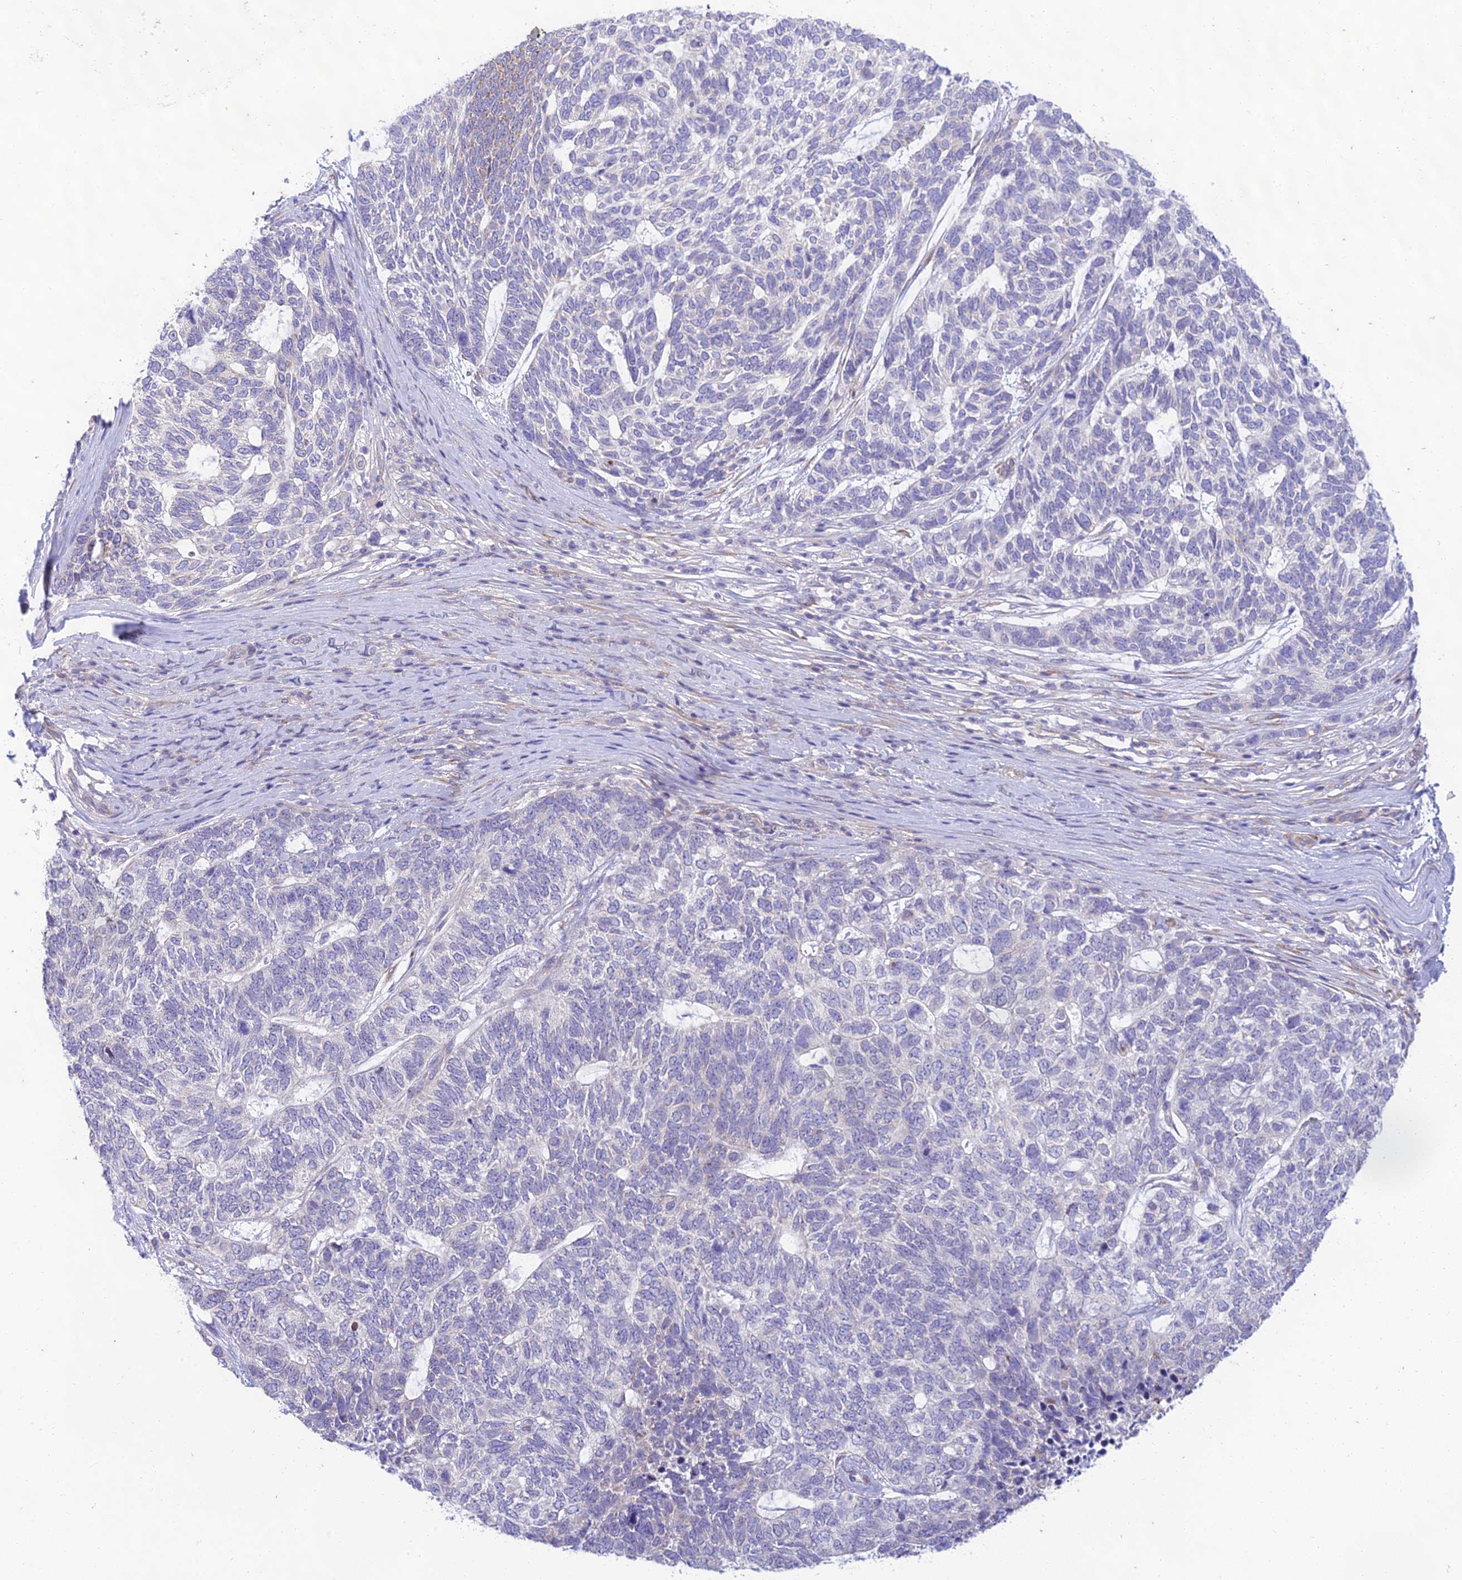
{"staining": {"intensity": "negative", "quantity": "none", "location": "none"}, "tissue": "skin cancer", "cell_type": "Tumor cells", "image_type": "cancer", "snomed": [{"axis": "morphology", "description": "Basal cell carcinoma"}, {"axis": "topography", "description": "Skin"}], "caption": "There is no significant positivity in tumor cells of skin cancer (basal cell carcinoma). (Brightfield microscopy of DAB (3,3'-diaminobenzidine) IHC at high magnification).", "gene": "PTCD2", "patient": {"sex": "female", "age": 65}}